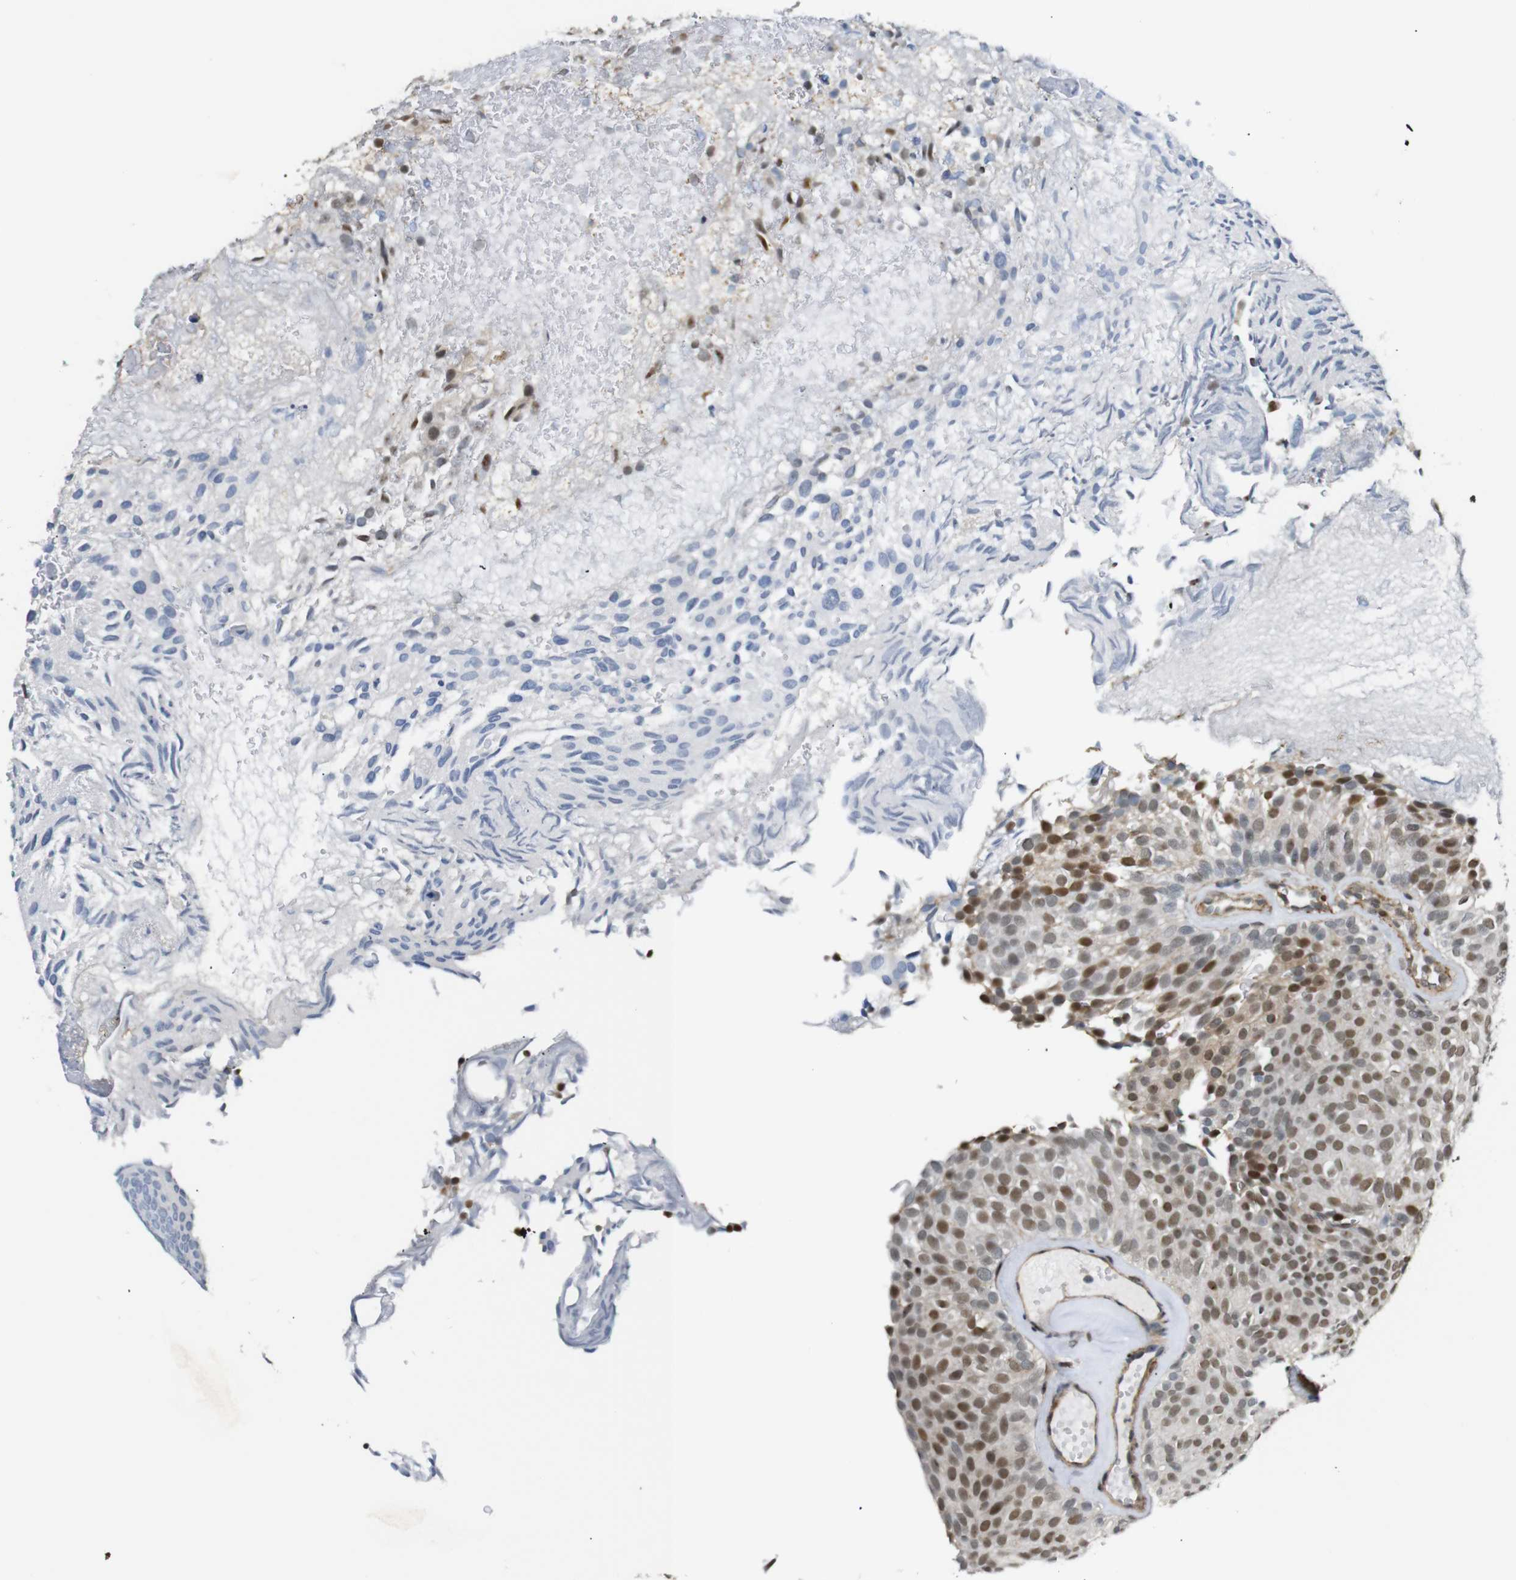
{"staining": {"intensity": "moderate", "quantity": ">75%", "location": "nuclear"}, "tissue": "urothelial cancer", "cell_type": "Tumor cells", "image_type": "cancer", "snomed": [{"axis": "morphology", "description": "Urothelial carcinoma, Low grade"}, {"axis": "topography", "description": "Urinary bladder"}], "caption": "Urothelial carcinoma (low-grade) was stained to show a protein in brown. There is medium levels of moderate nuclear expression in approximately >75% of tumor cells.", "gene": "PARN", "patient": {"sex": "male", "age": 78}}